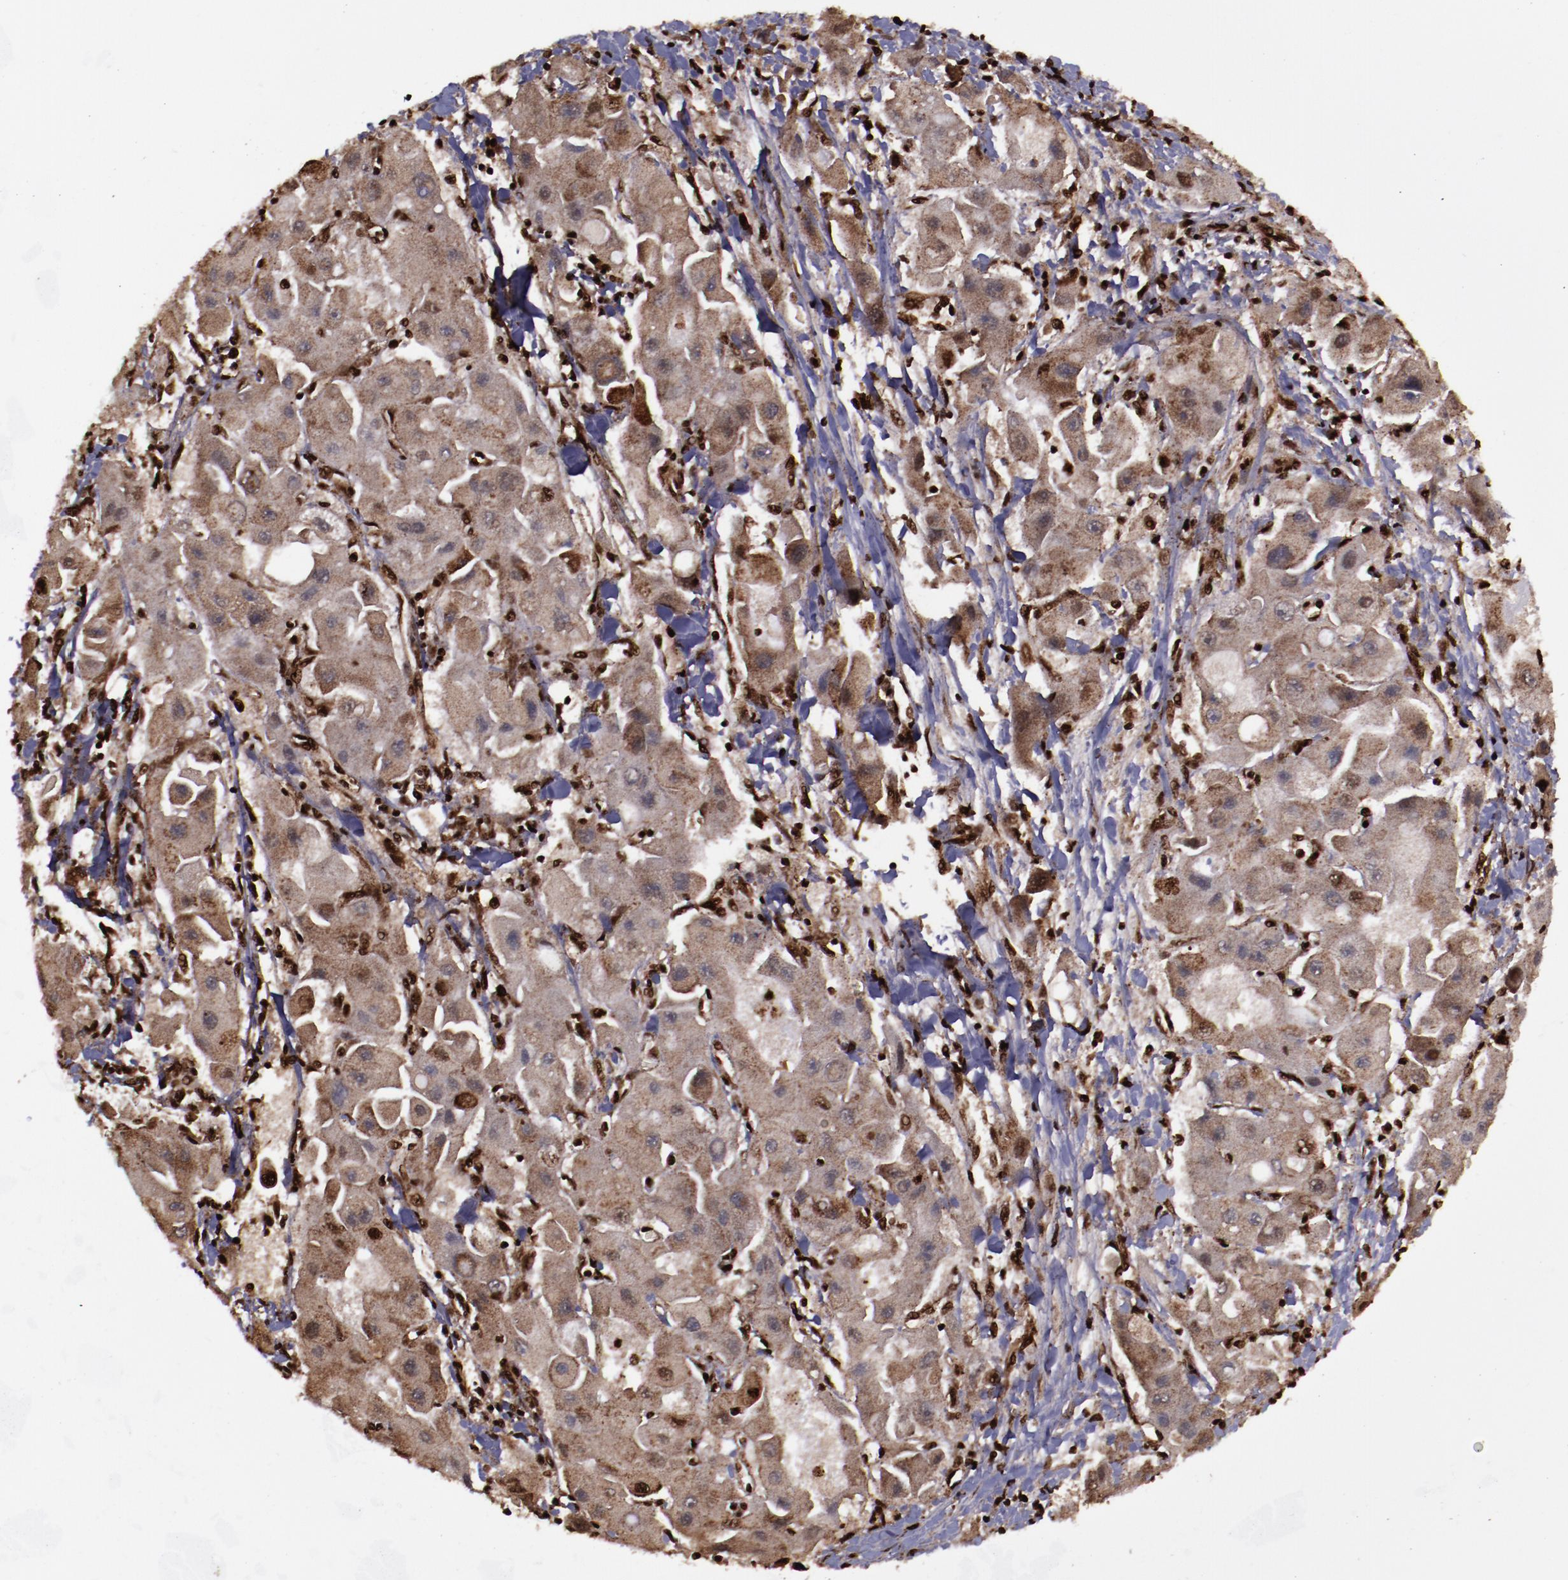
{"staining": {"intensity": "moderate", "quantity": "25%-75%", "location": "cytoplasmic/membranous,nuclear"}, "tissue": "liver cancer", "cell_type": "Tumor cells", "image_type": "cancer", "snomed": [{"axis": "morphology", "description": "Carcinoma, Hepatocellular, NOS"}, {"axis": "topography", "description": "Liver"}], "caption": "High-power microscopy captured an immunohistochemistry image of hepatocellular carcinoma (liver), revealing moderate cytoplasmic/membranous and nuclear expression in about 25%-75% of tumor cells.", "gene": "SNW1", "patient": {"sex": "male", "age": 24}}